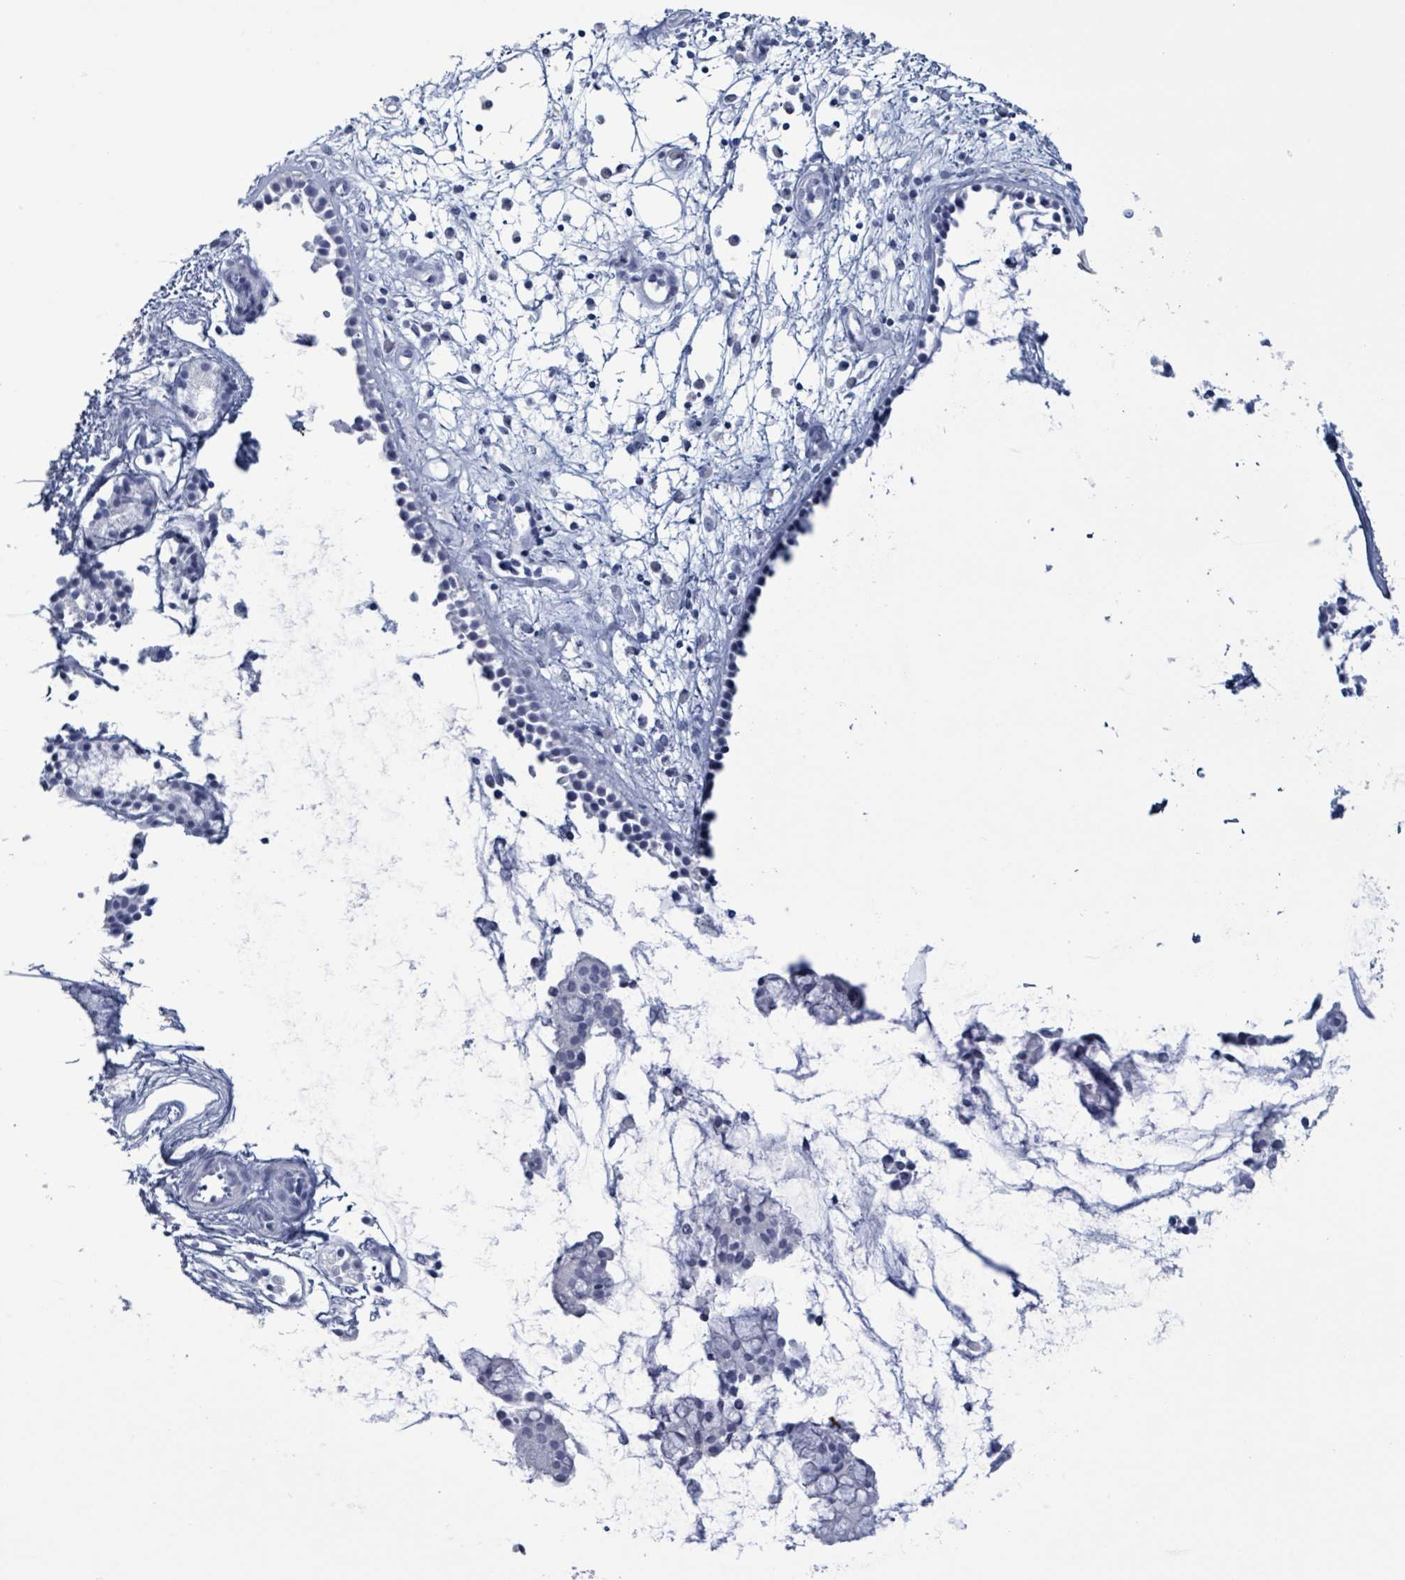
{"staining": {"intensity": "moderate", "quantity": "25%-75%", "location": "nuclear"}, "tissue": "nasopharynx", "cell_type": "Respiratory epithelial cells", "image_type": "normal", "snomed": [{"axis": "morphology", "description": "Normal tissue, NOS"}, {"axis": "topography", "description": "Nasopharynx"}], "caption": "Benign nasopharynx was stained to show a protein in brown. There is medium levels of moderate nuclear expression in about 25%-75% of respiratory epithelial cells. (DAB IHC with brightfield microscopy, high magnification).", "gene": "NKX2", "patient": {"sex": "female", "age": 62}}